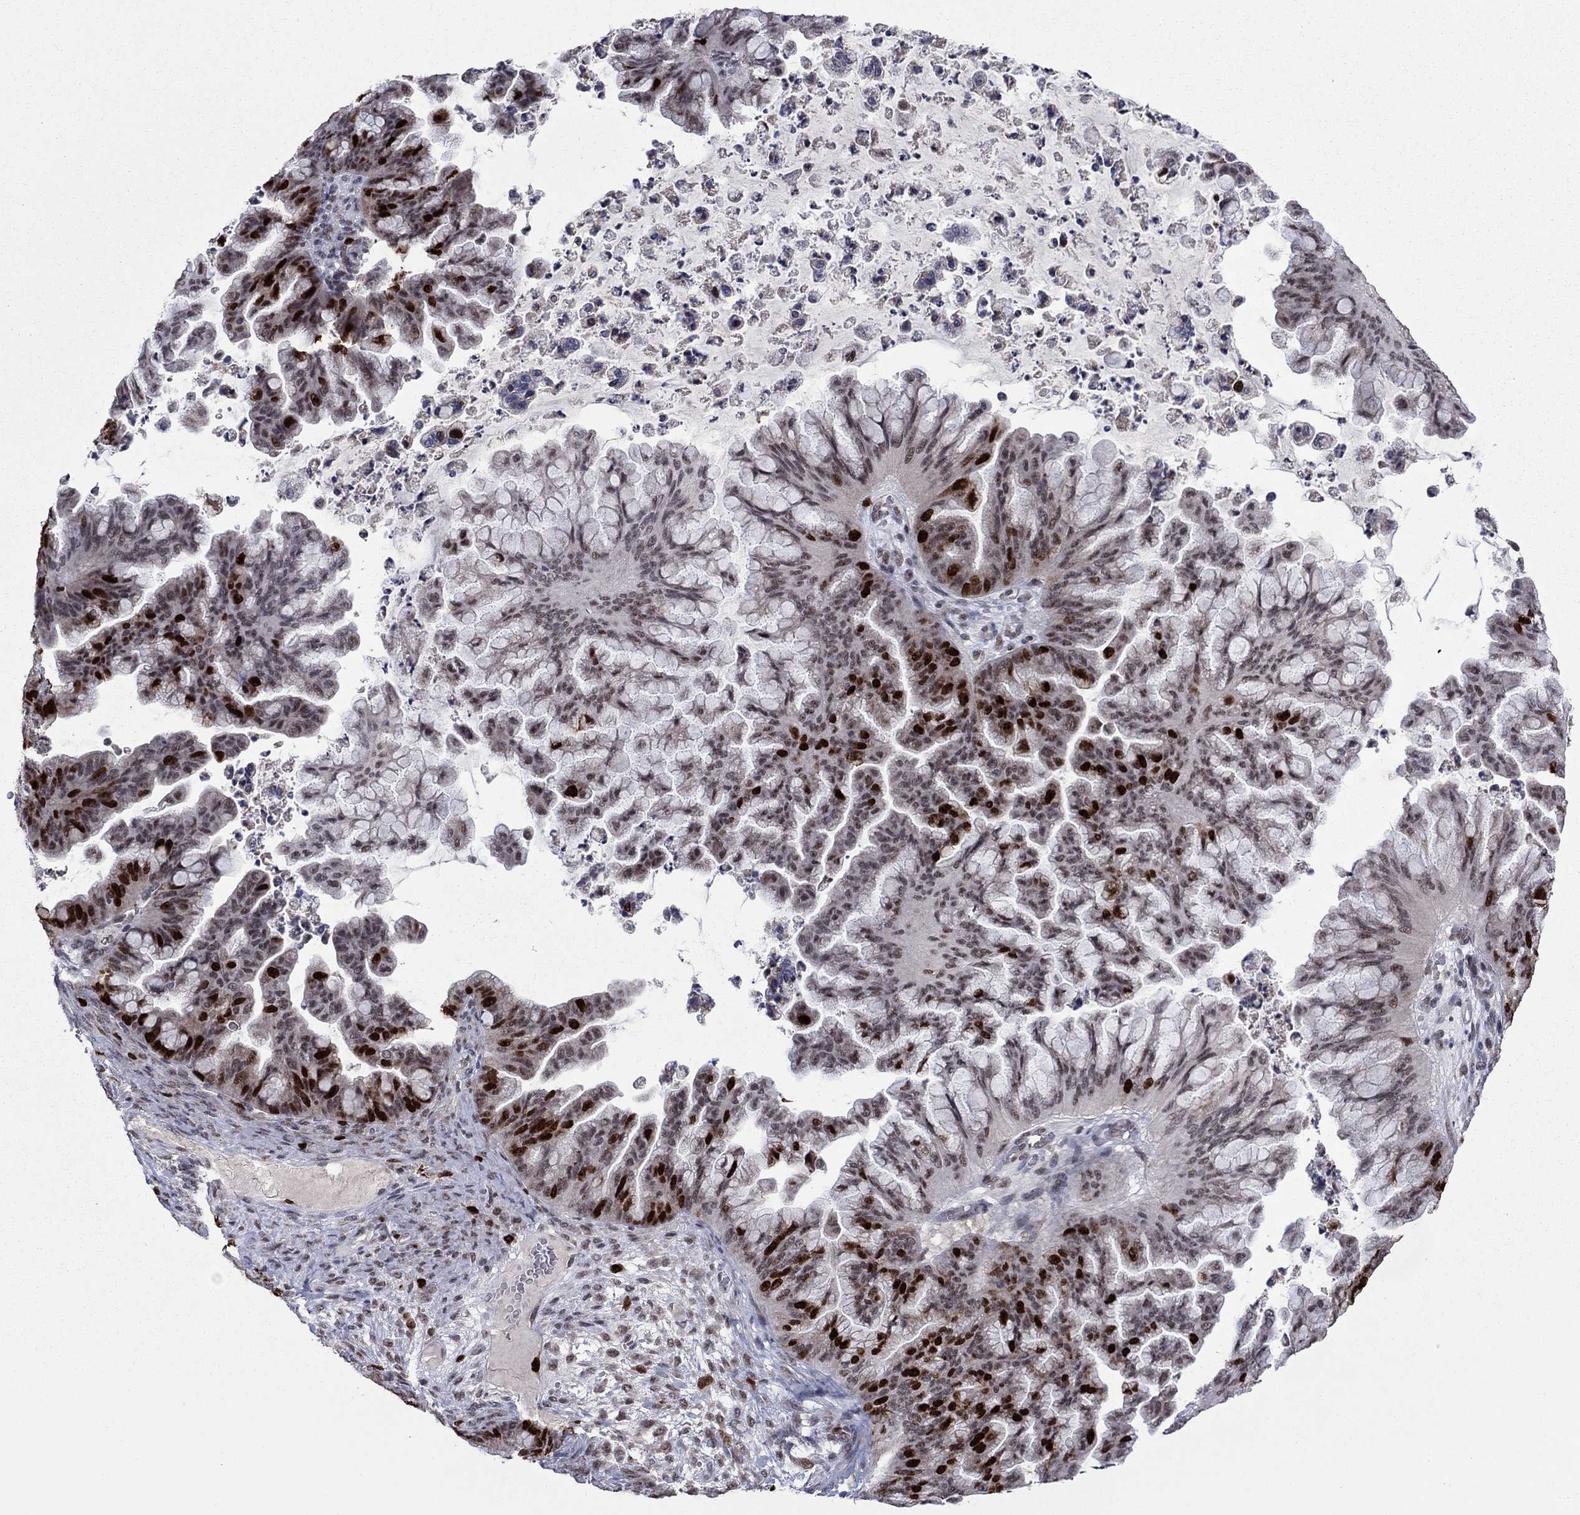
{"staining": {"intensity": "strong", "quantity": "25%-75%", "location": "nuclear"}, "tissue": "ovarian cancer", "cell_type": "Tumor cells", "image_type": "cancer", "snomed": [{"axis": "morphology", "description": "Cystadenocarcinoma, mucinous, NOS"}, {"axis": "topography", "description": "Ovary"}], "caption": "Mucinous cystadenocarcinoma (ovarian) was stained to show a protein in brown. There is high levels of strong nuclear staining in approximately 25%-75% of tumor cells.", "gene": "CDCA5", "patient": {"sex": "female", "age": 67}}